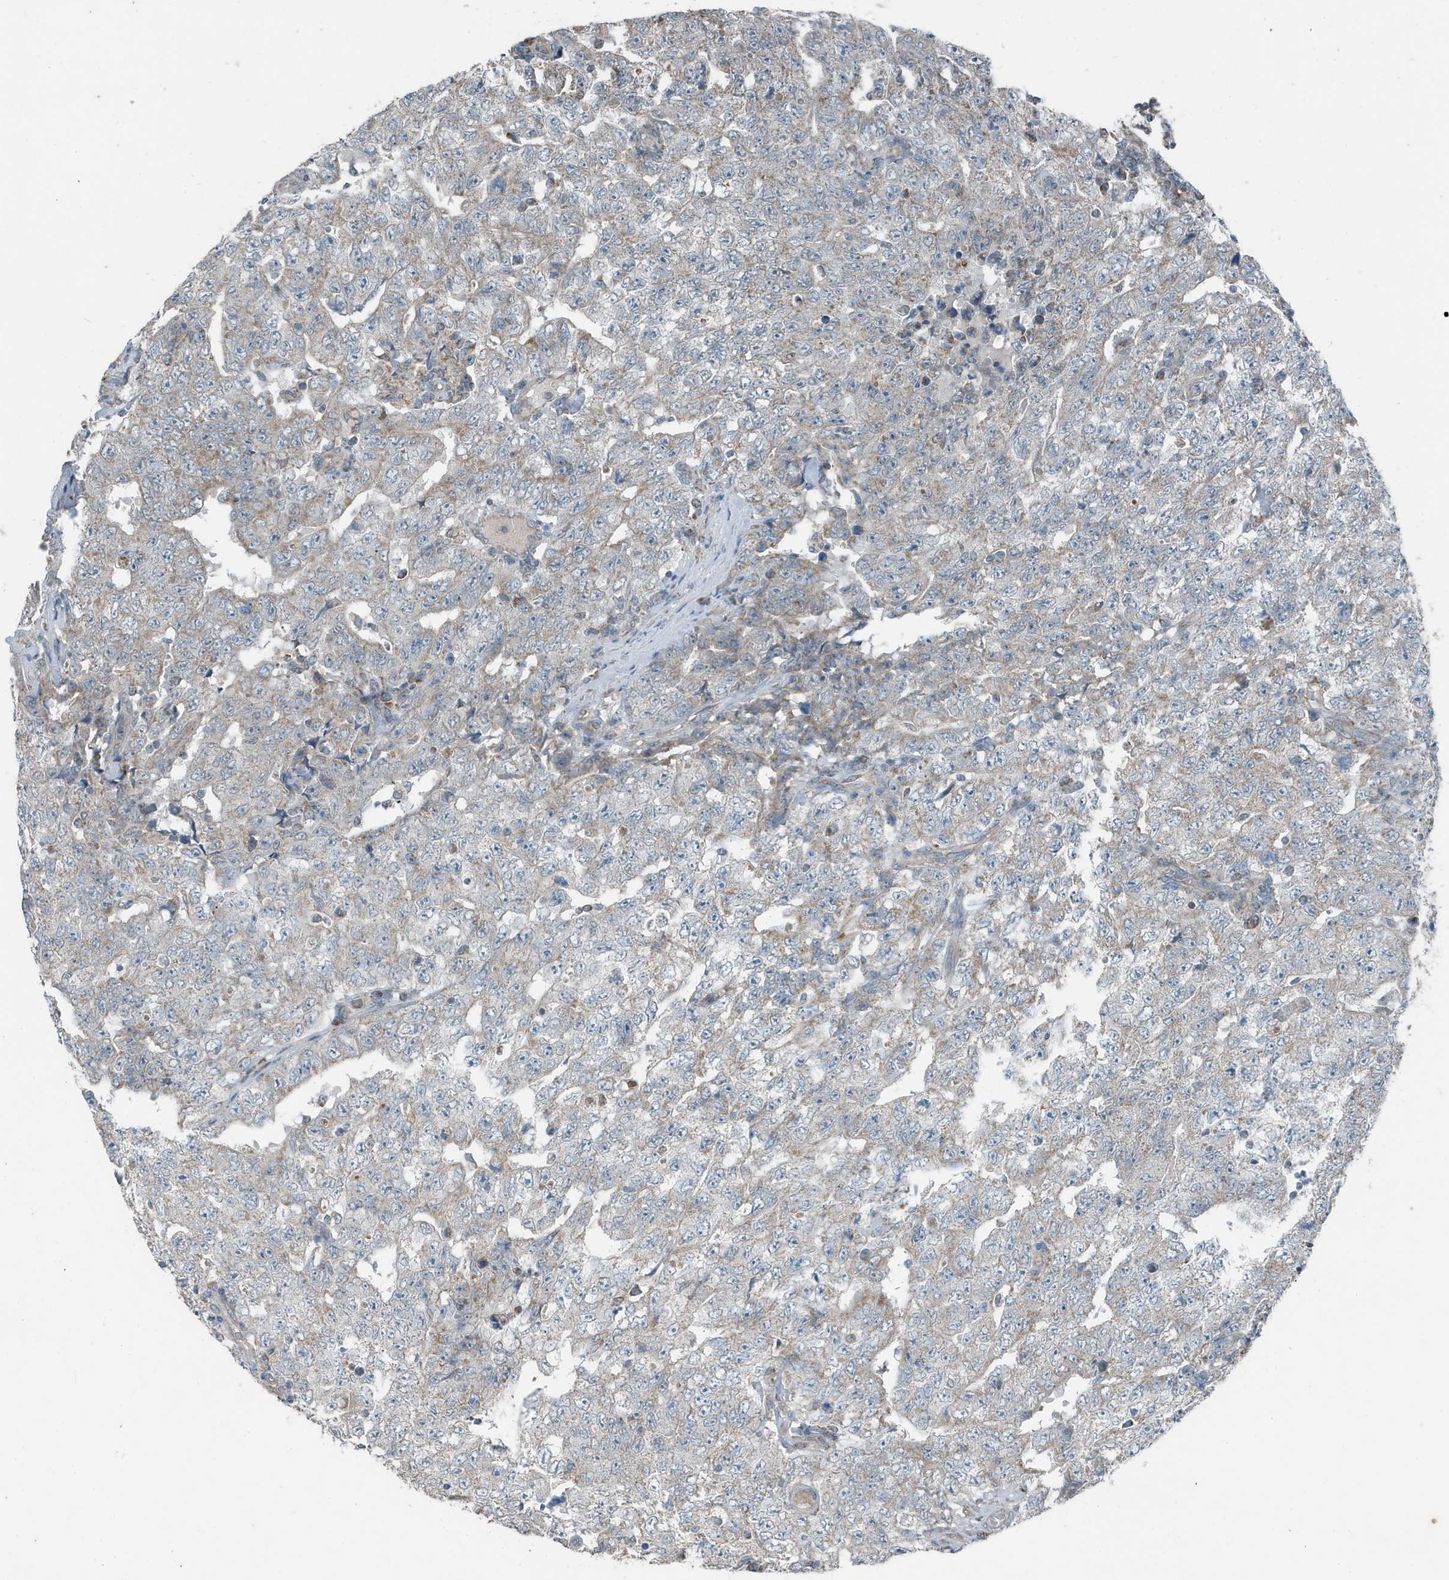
{"staining": {"intensity": "weak", "quantity": "<25%", "location": "cytoplasmic/membranous"}, "tissue": "testis cancer", "cell_type": "Tumor cells", "image_type": "cancer", "snomed": [{"axis": "morphology", "description": "Carcinoma, Embryonal, NOS"}, {"axis": "topography", "description": "Testis"}], "caption": "The micrograph shows no significant staining in tumor cells of embryonal carcinoma (testis).", "gene": "MT-CYB", "patient": {"sex": "male", "age": 26}}